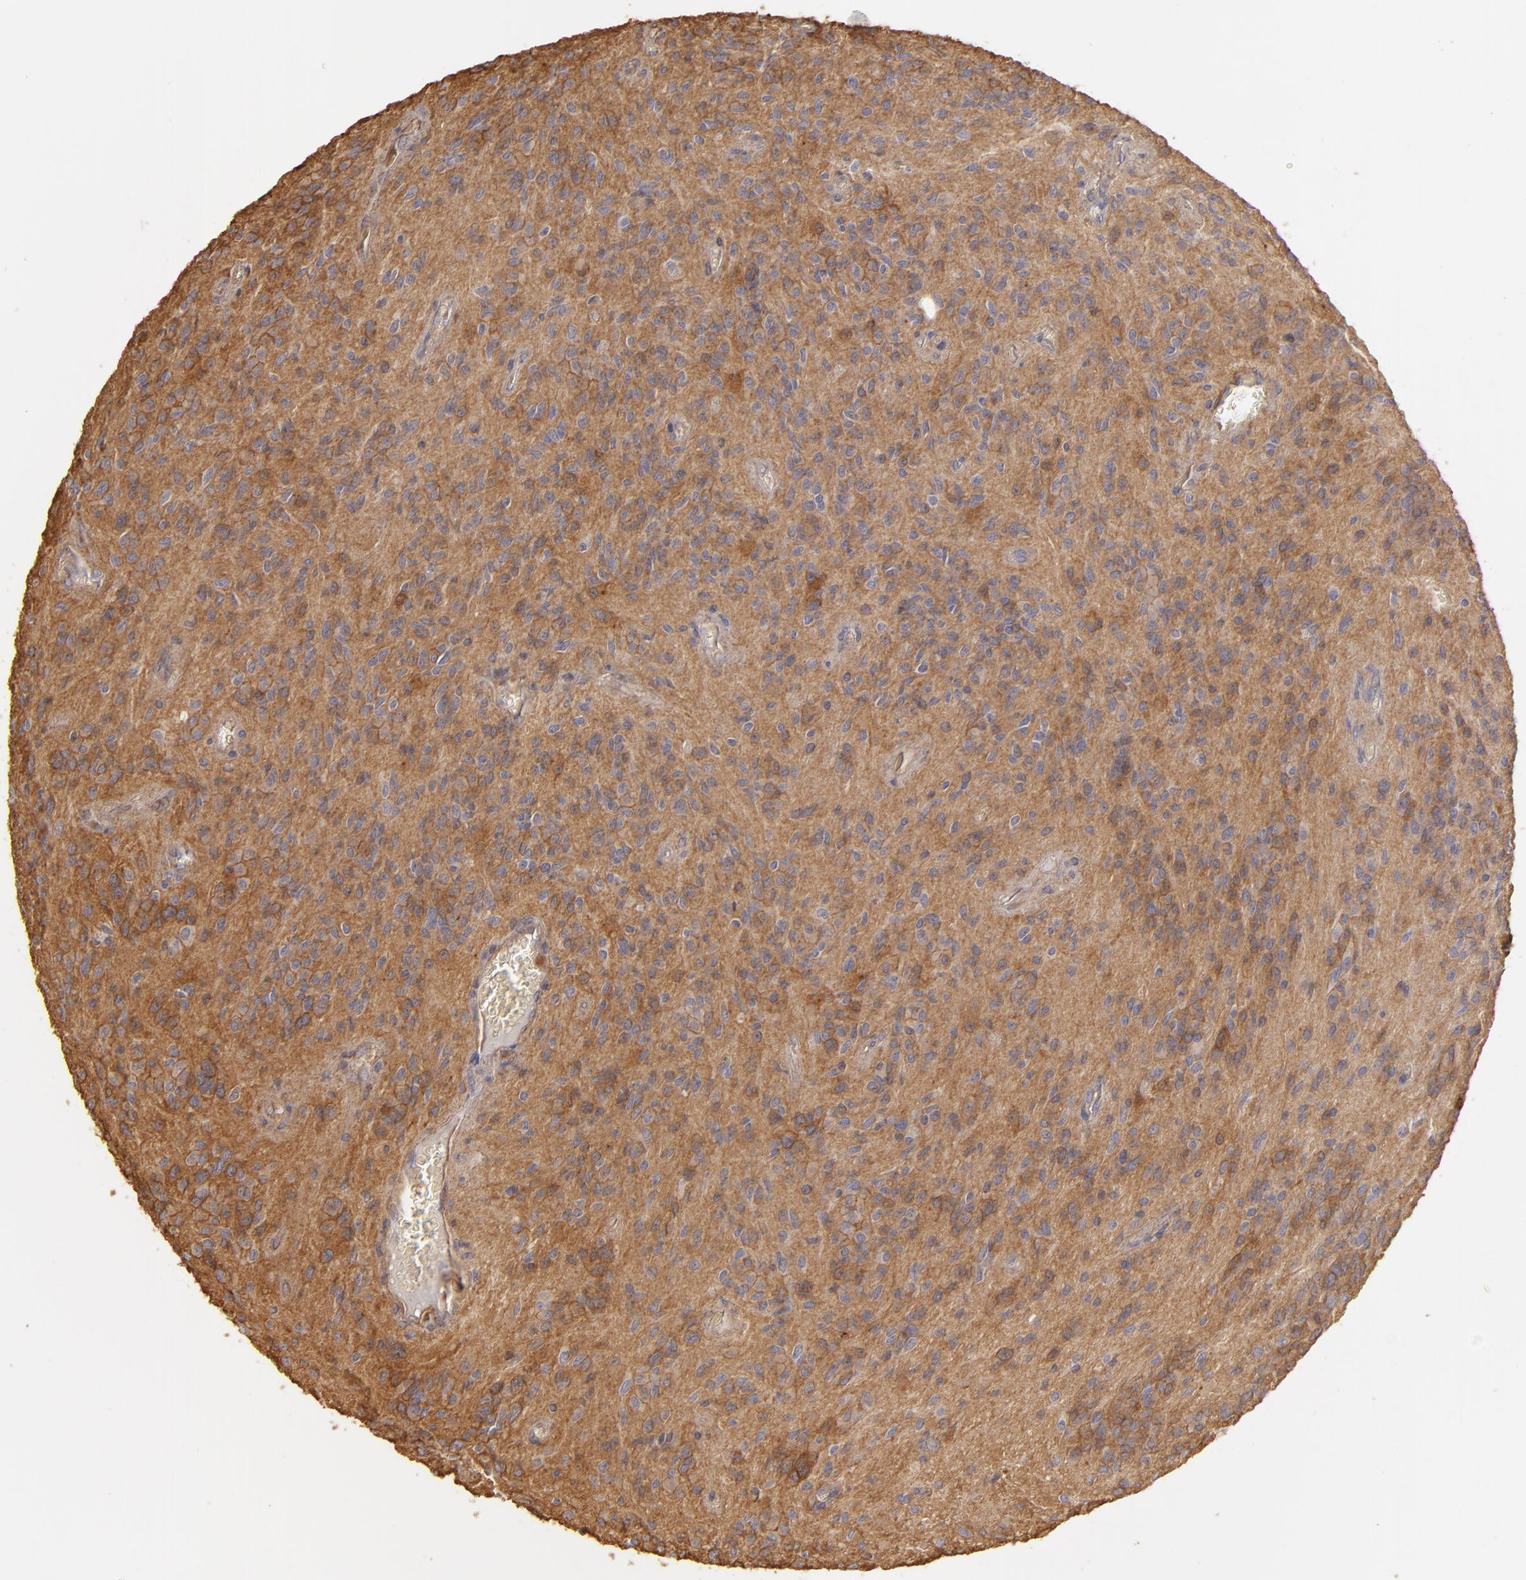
{"staining": {"intensity": "moderate", "quantity": "<25%", "location": "cytoplasmic/membranous"}, "tissue": "glioma", "cell_type": "Tumor cells", "image_type": "cancer", "snomed": [{"axis": "morphology", "description": "Glioma, malignant, Low grade"}, {"axis": "topography", "description": "Brain"}], "caption": "Brown immunohistochemical staining in human glioma demonstrates moderate cytoplasmic/membranous staining in approximately <25% of tumor cells.", "gene": "HSPB6", "patient": {"sex": "female", "age": 15}}